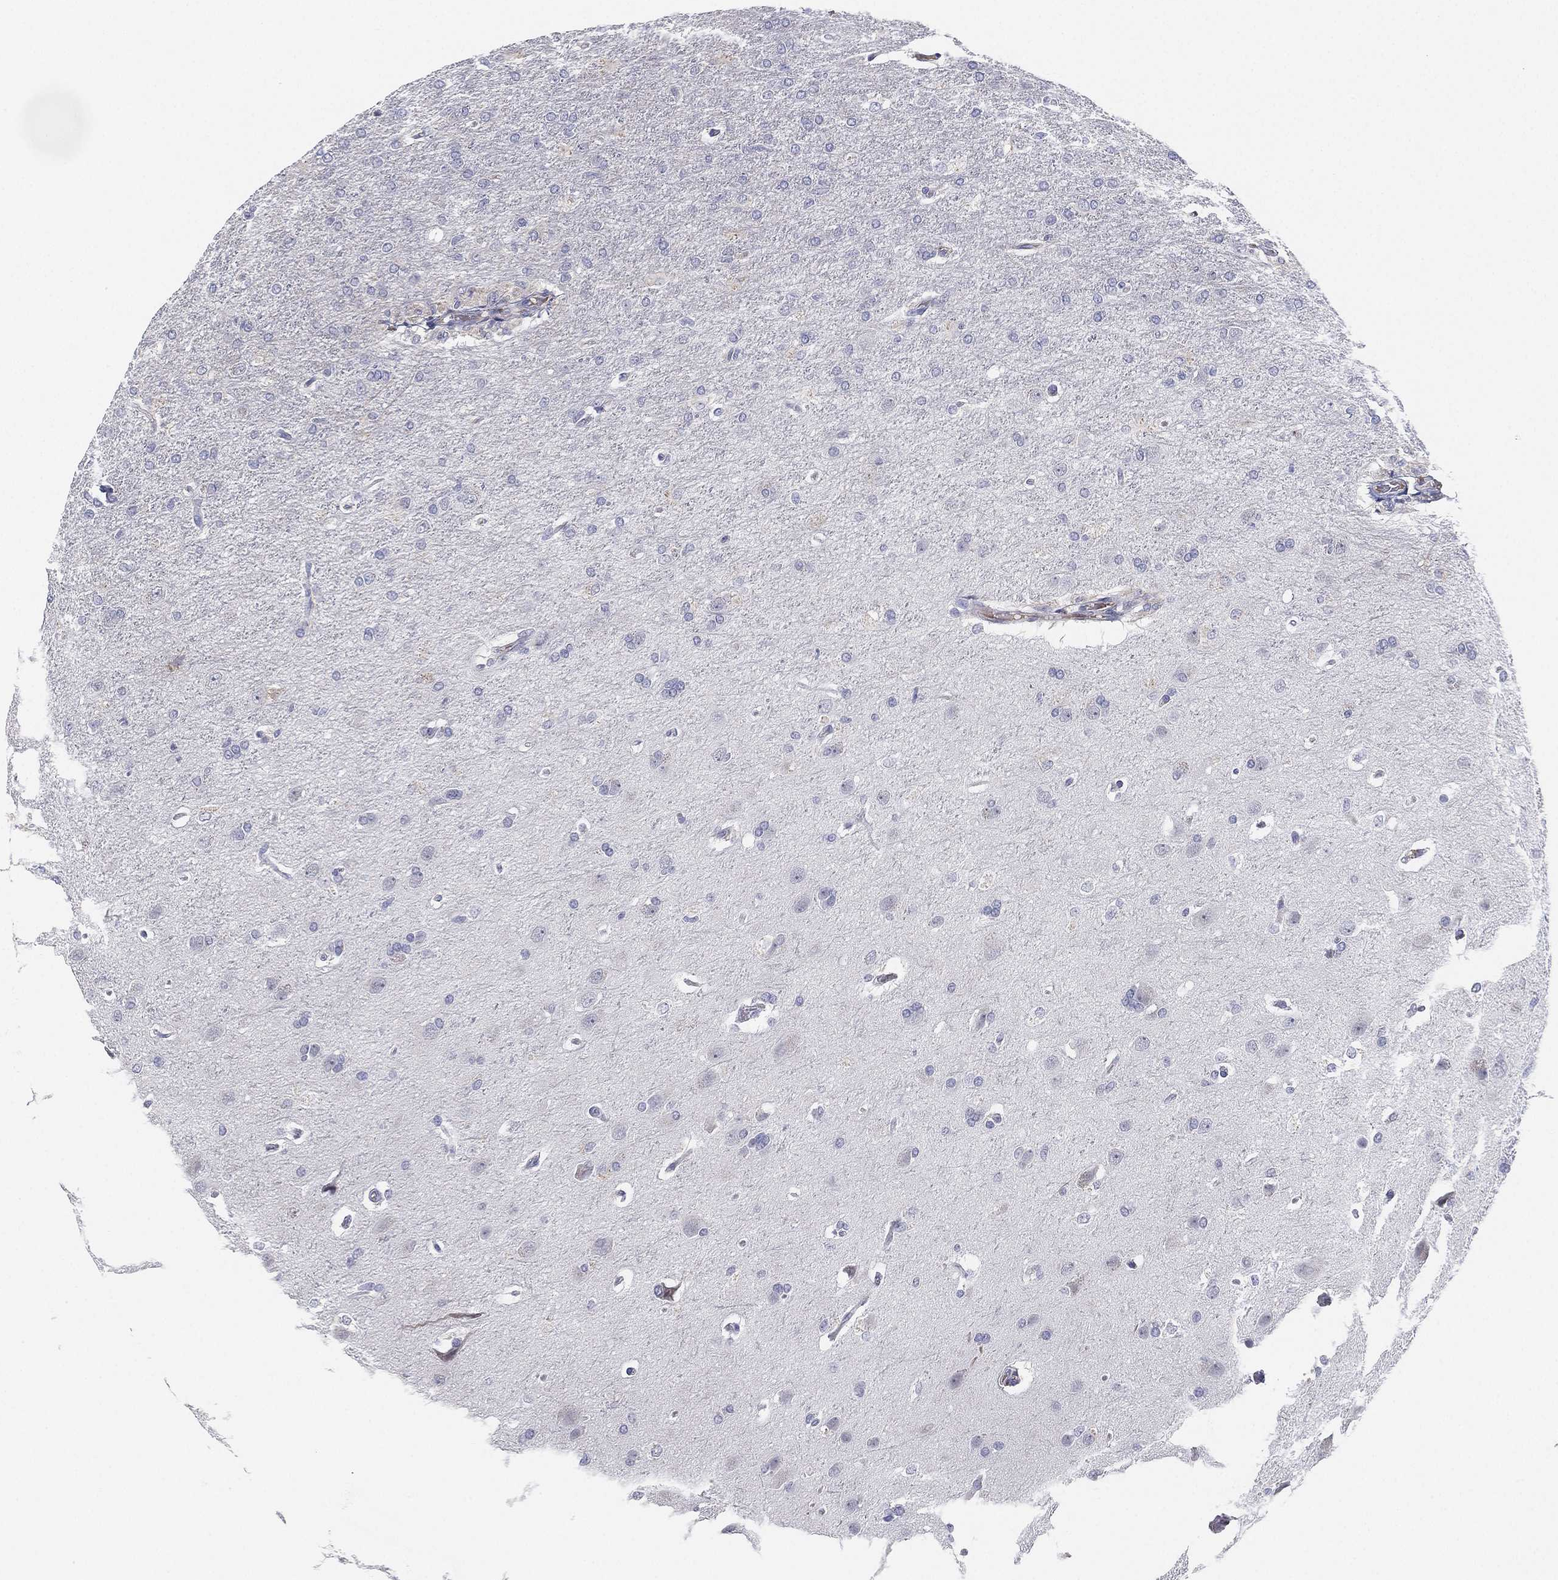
{"staining": {"intensity": "negative", "quantity": "none", "location": "none"}, "tissue": "glioma", "cell_type": "Tumor cells", "image_type": "cancer", "snomed": [{"axis": "morphology", "description": "Glioma, malignant, High grade"}, {"axis": "topography", "description": "Brain"}], "caption": "Immunohistochemistry (IHC) of human glioma exhibits no positivity in tumor cells.", "gene": "MLF1", "patient": {"sex": "male", "age": 68}}